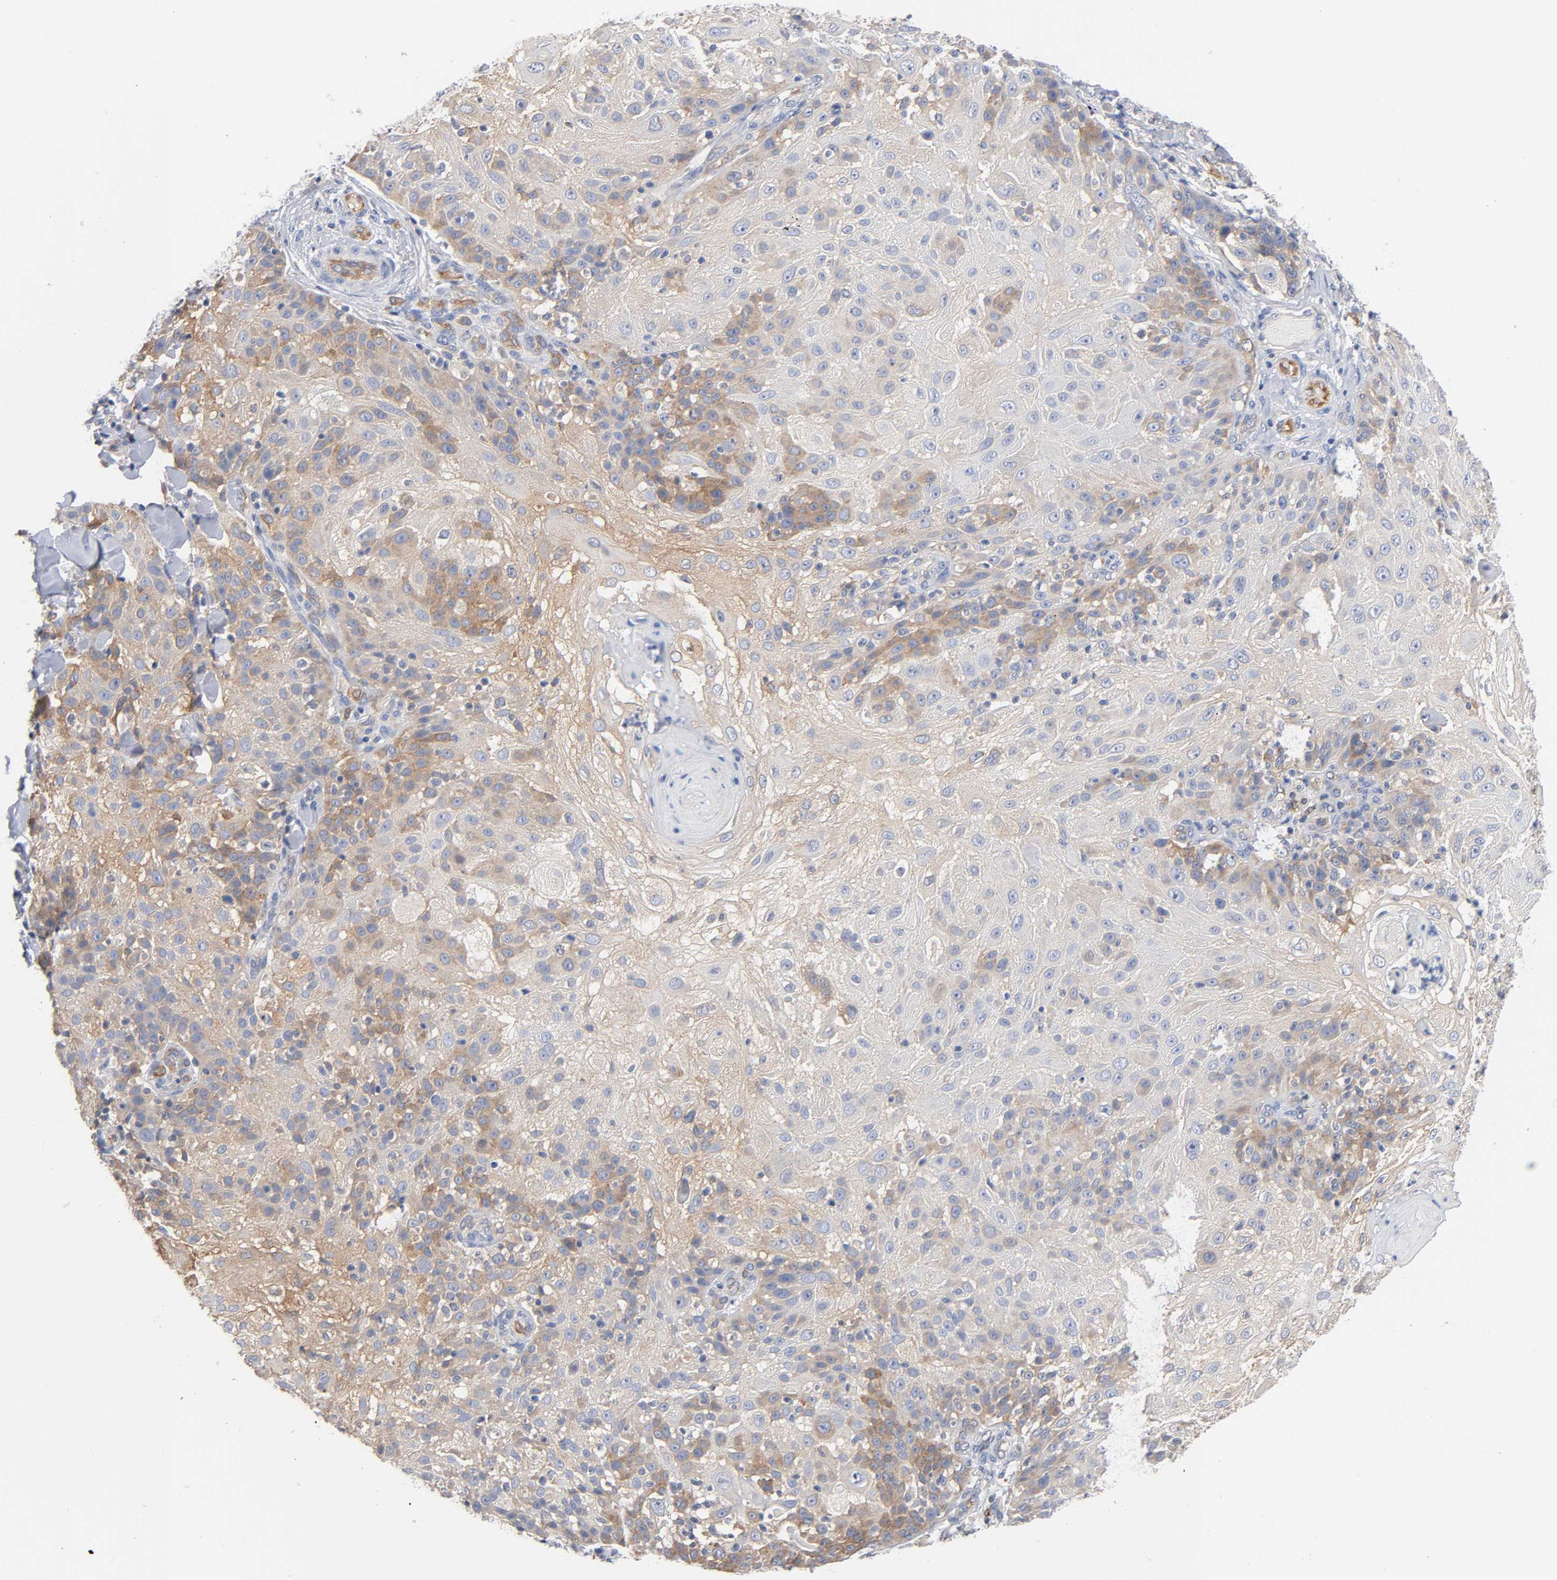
{"staining": {"intensity": "moderate", "quantity": ">75%", "location": "cytoplasmic/membranous"}, "tissue": "skin cancer", "cell_type": "Tumor cells", "image_type": "cancer", "snomed": [{"axis": "morphology", "description": "Normal tissue, NOS"}, {"axis": "morphology", "description": "Squamous cell carcinoma, NOS"}, {"axis": "topography", "description": "Skin"}], "caption": "DAB immunohistochemical staining of squamous cell carcinoma (skin) exhibits moderate cytoplasmic/membranous protein positivity in approximately >75% of tumor cells. (DAB IHC with brightfield microscopy, high magnification).", "gene": "MALT1", "patient": {"sex": "female", "age": 83}}